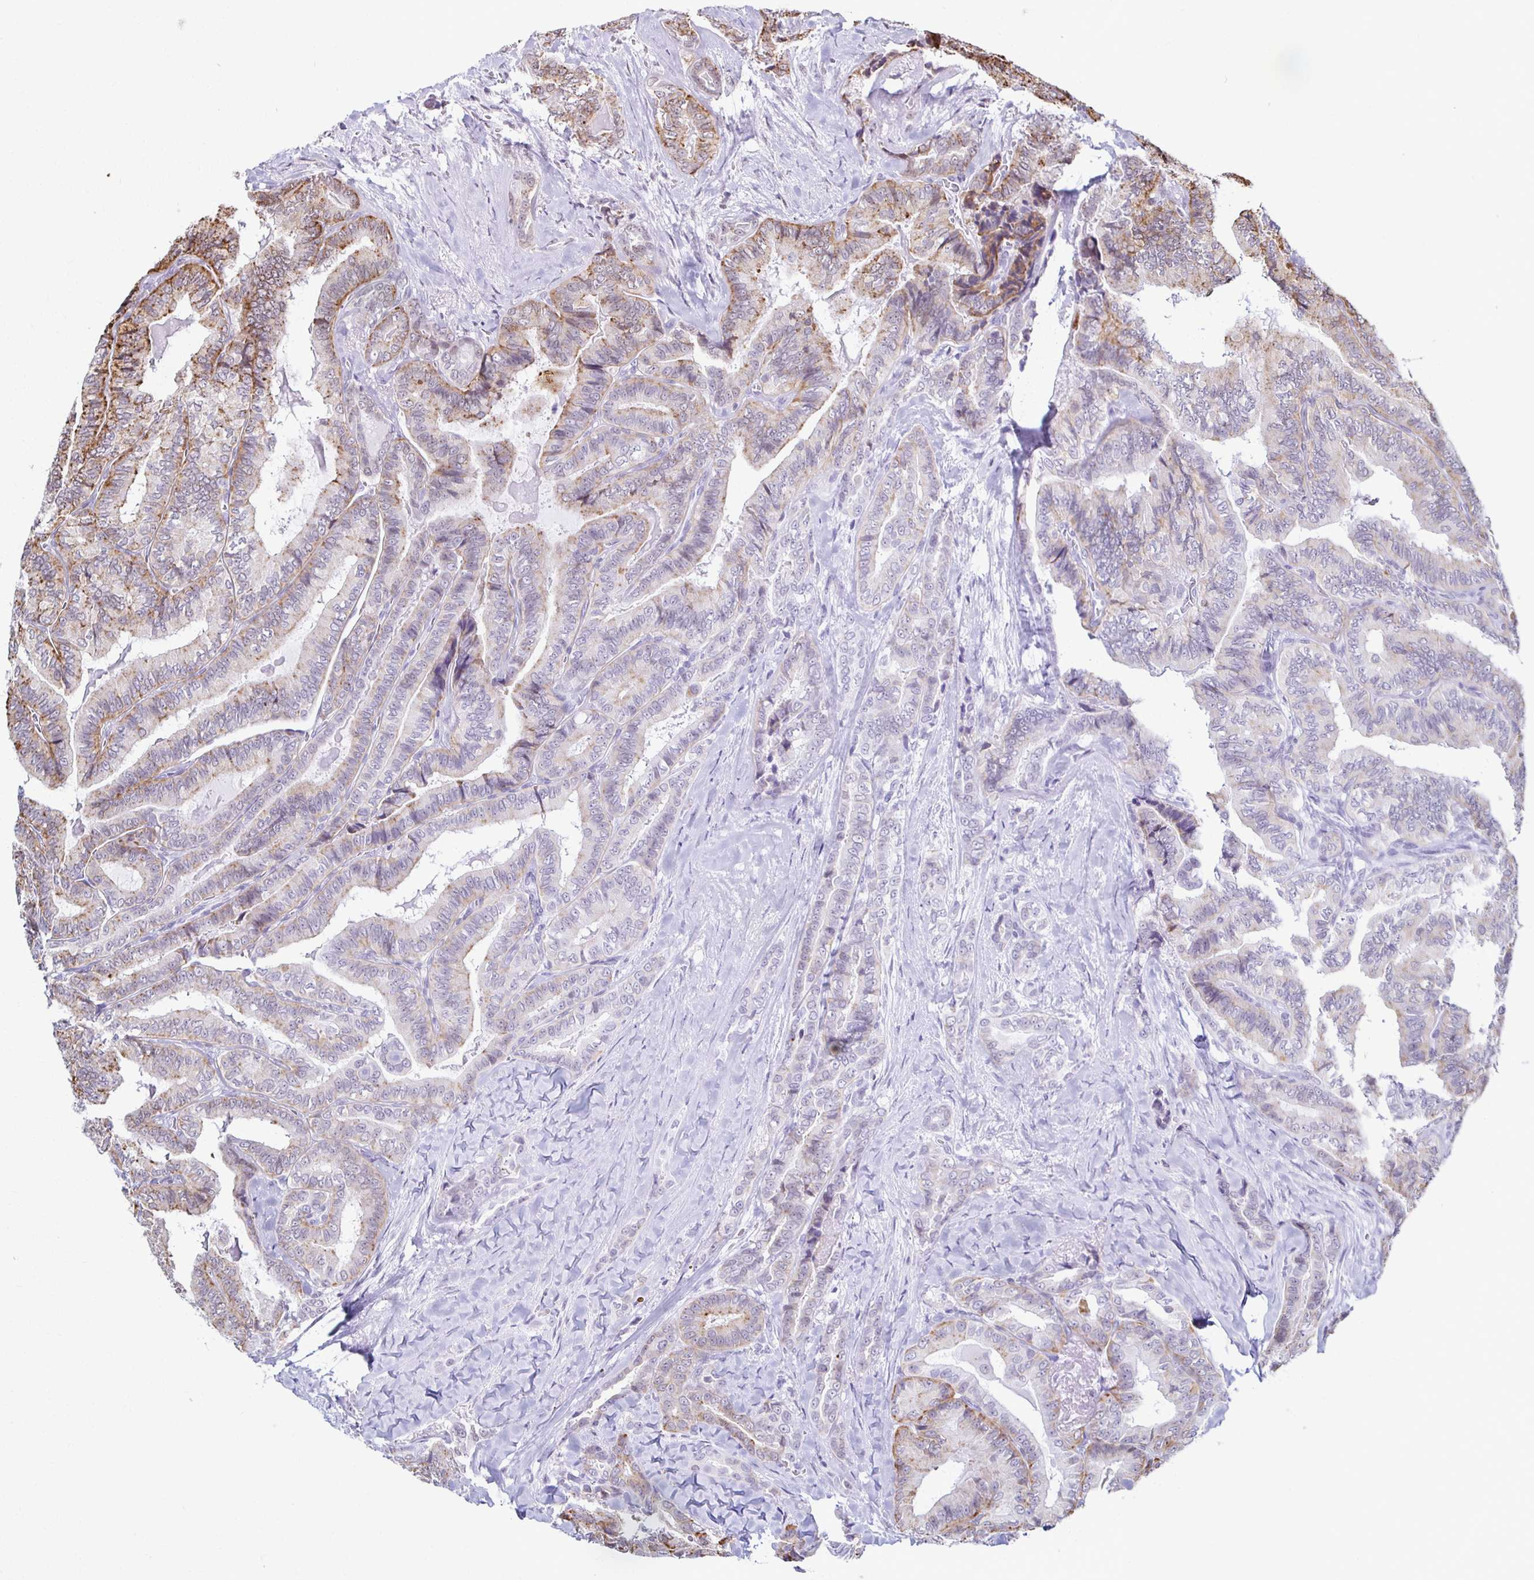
{"staining": {"intensity": "moderate", "quantity": "25%-75%", "location": "cytoplasmic/membranous"}, "tissue": "thyroid cancer", "cell_type": "Tumor cells", "image_type": "cancer", "snomed": [{"axis": "morphology", "description": "Papillary adenocarcinoma, NOS"}, {"axis": "topography", "description": "Thyroid gland"}], "caption": "High-power microscopy captured an immunohistochemistry (IHC) micrograph of thyroid cancer (papillary adenocarcinoma), revealing moderate cytoplasmic/membranous positivity in approximately 25%-75% of tumor cells.", "gene": "IRF7", "patient": {"sex": "male", "age": 61}}